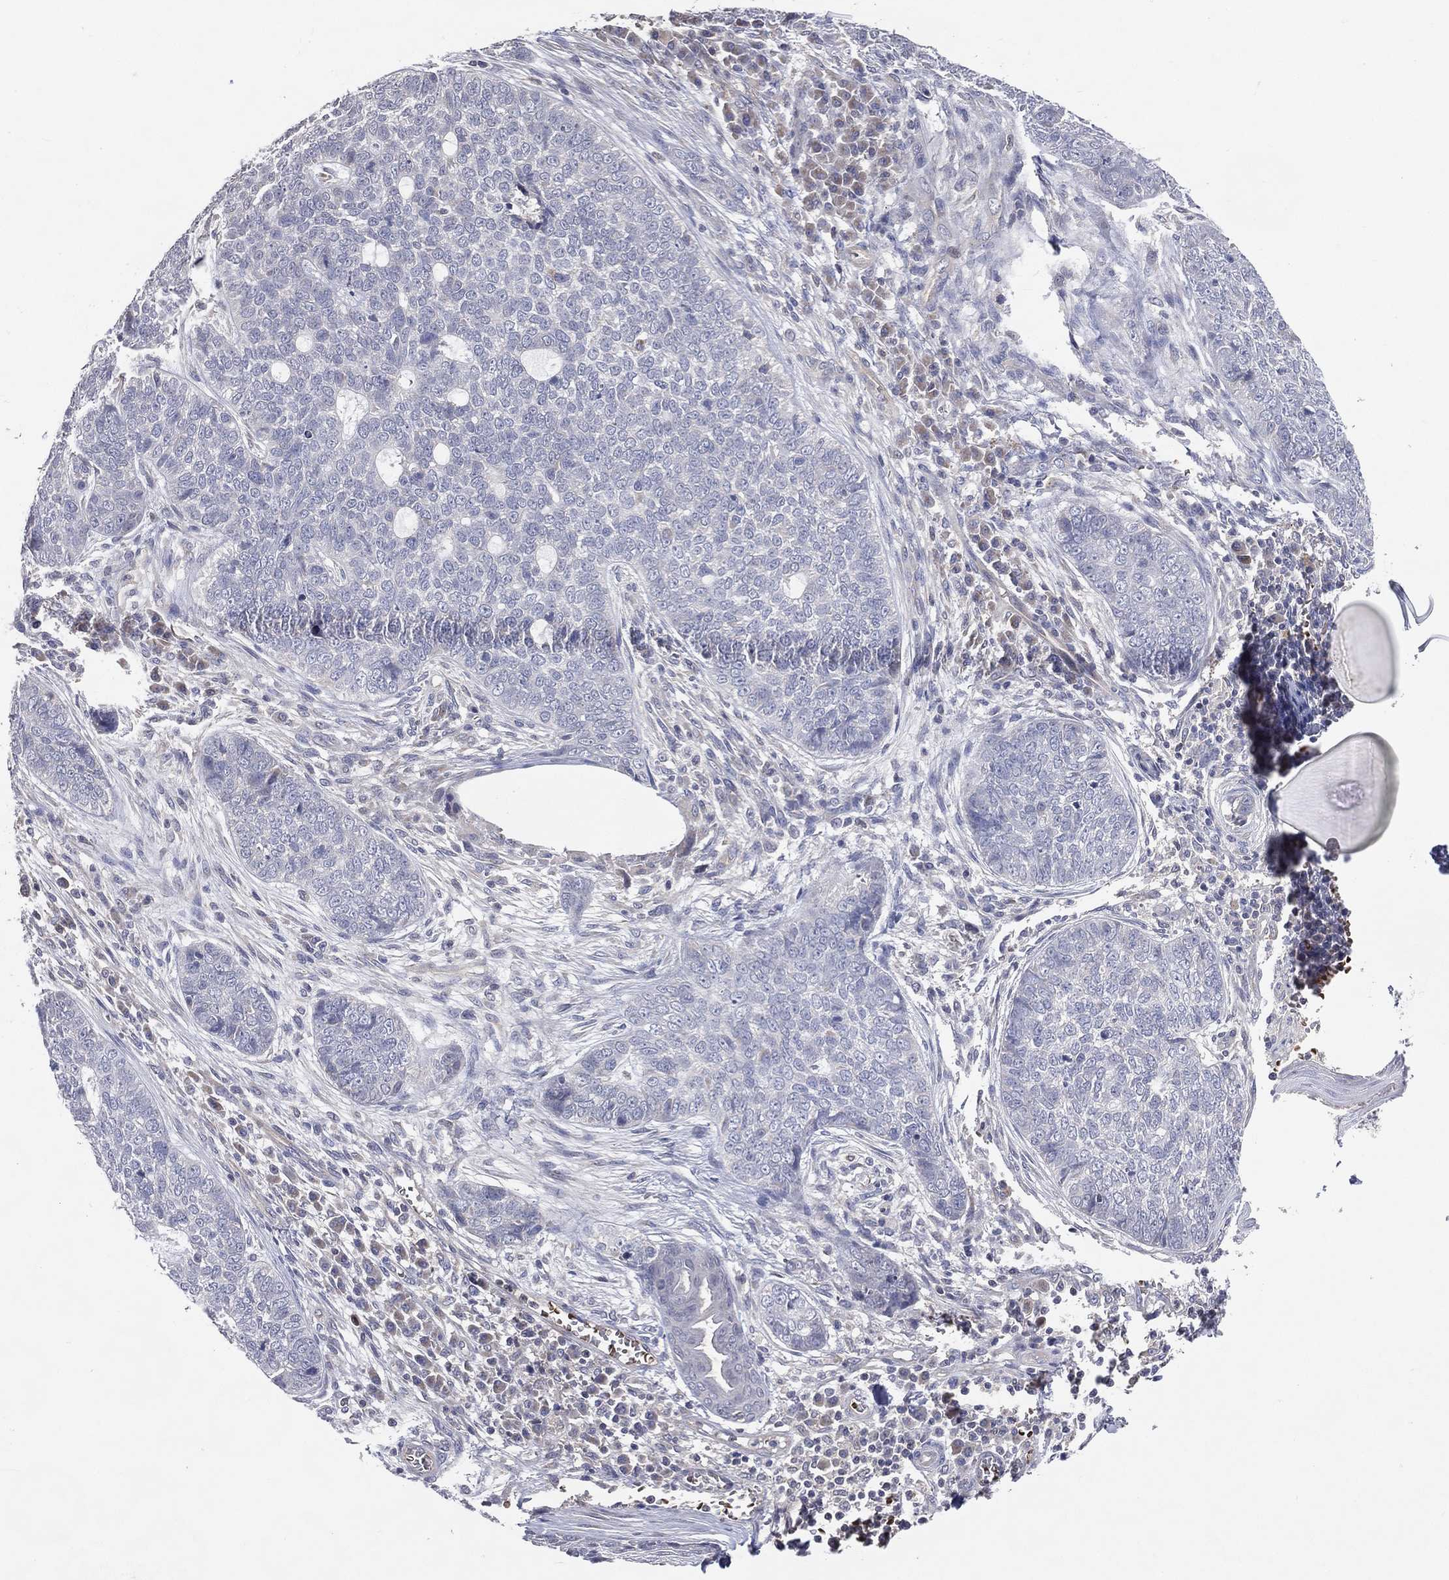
{"staining": {"intensity": "negative", "quantity": "none", "location": "none"}, "tissue": "skin cancer", "cell_type": "Tumor cells", "image_type": "cancer", "snomed": [{"axis": "morphology", "description": "Basal cell carcinoma"}, {"axis": "topography", "description": "Skin"}], "caption": "DAB (3,3'-diaminobenzidine) immunohistochemical staining of human basal cell carcinoma (skin) exhibits no significant expression in tumor cells.", "gene": "DNAH7", "patient": {"sex": "female", "age": 69}}